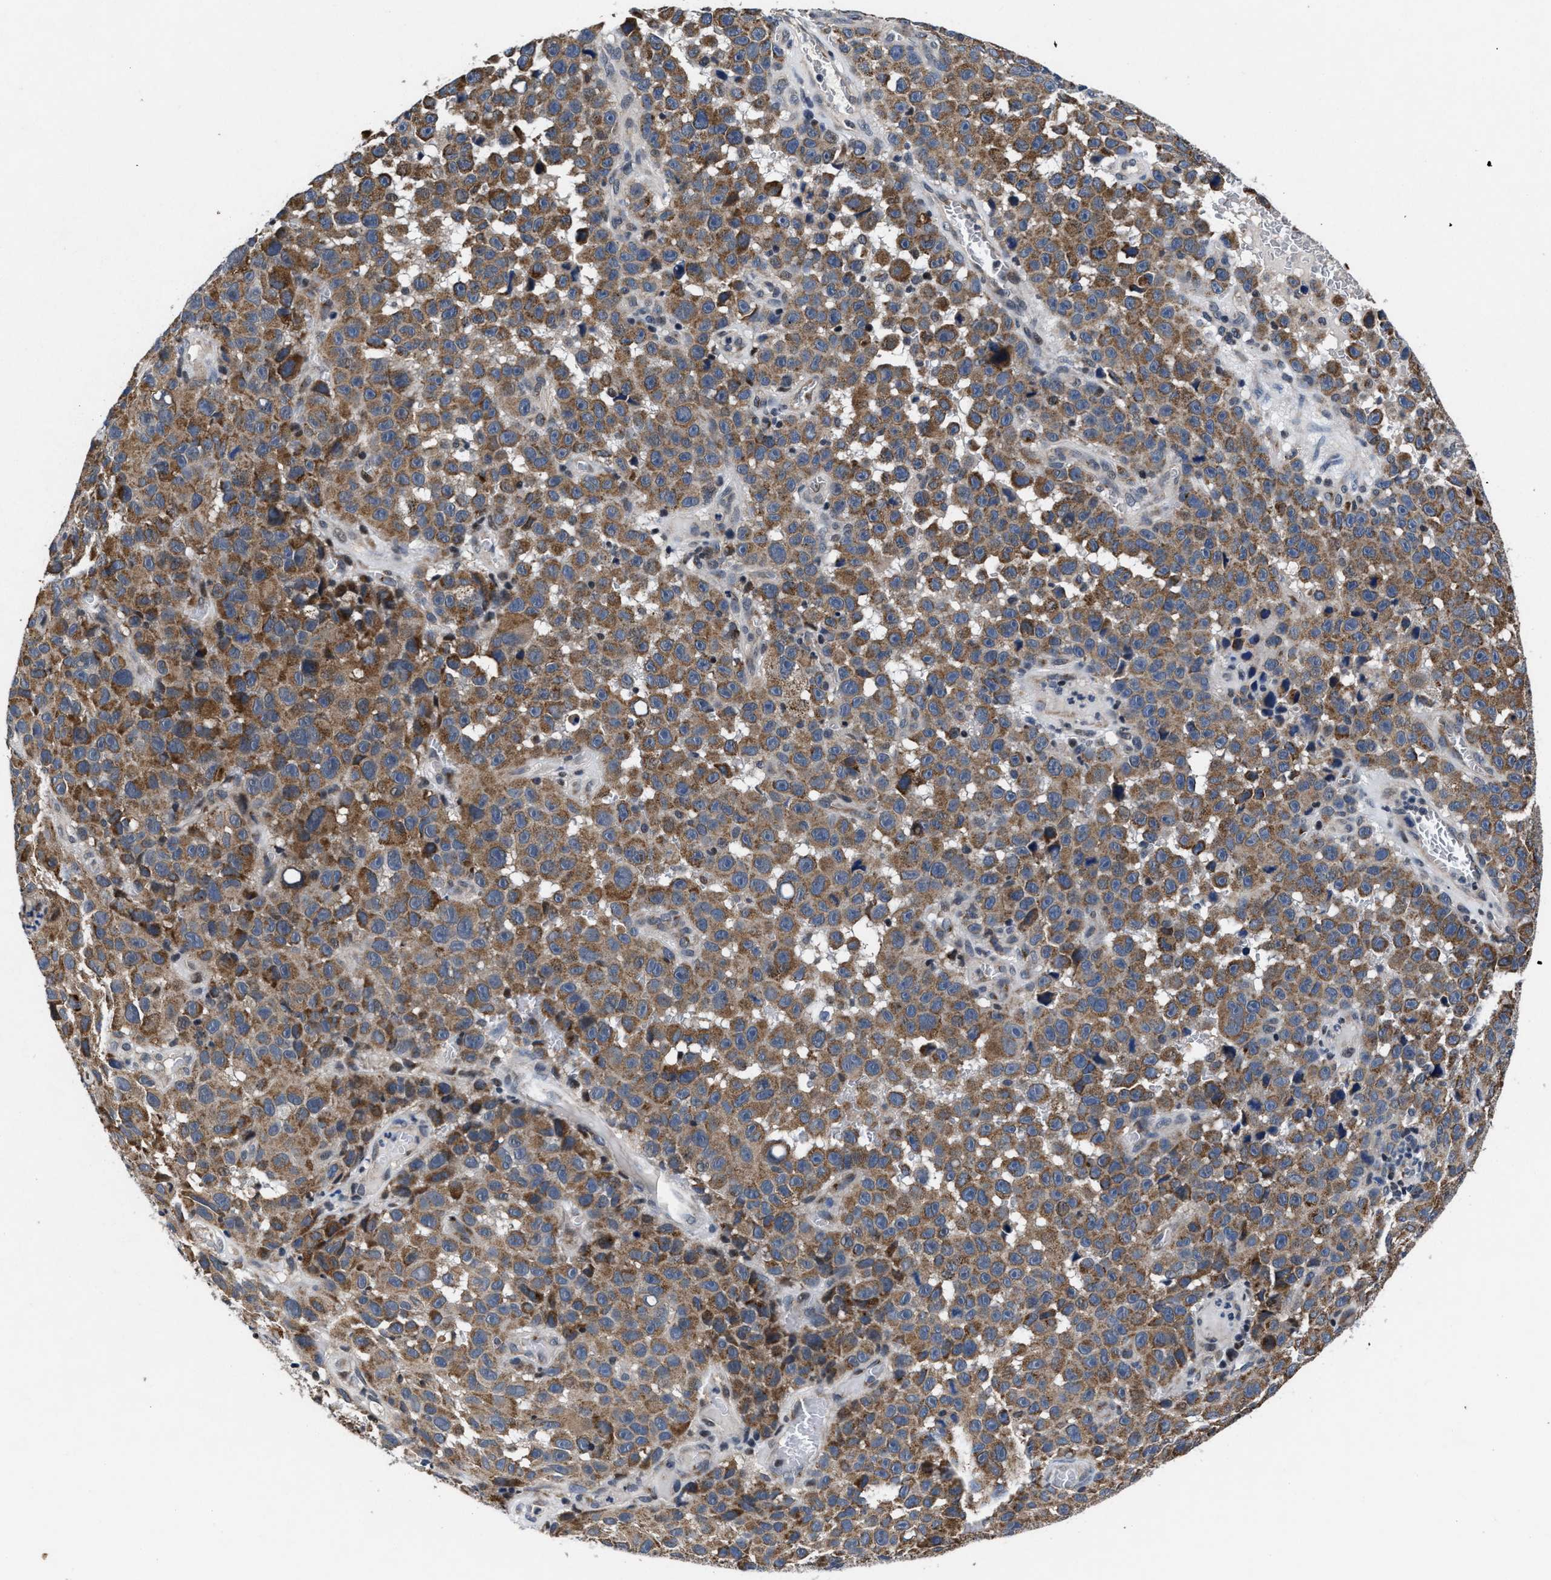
{"staining": {"intensity": "moderate", "quantity": ">75%", "location": "cytoplasmic/membranous"}, "tissue": "melanoma", "cell_type": "Tumor cells", "image_type": "cancer", "snomed": [{"axis": "morphology", "description": "Malignant melanoma, NOS"}, {"axis": "topography", "description": "Skin"}], "caption": "The histopathology image reveals immunohistochemical staining of melanoma. There is moderate cytoplasmic/membranous staining is appreciated in about >75% of tumor cells.", "gene": "TMEM53", "patient": {"sex": "female", "age": 82}}